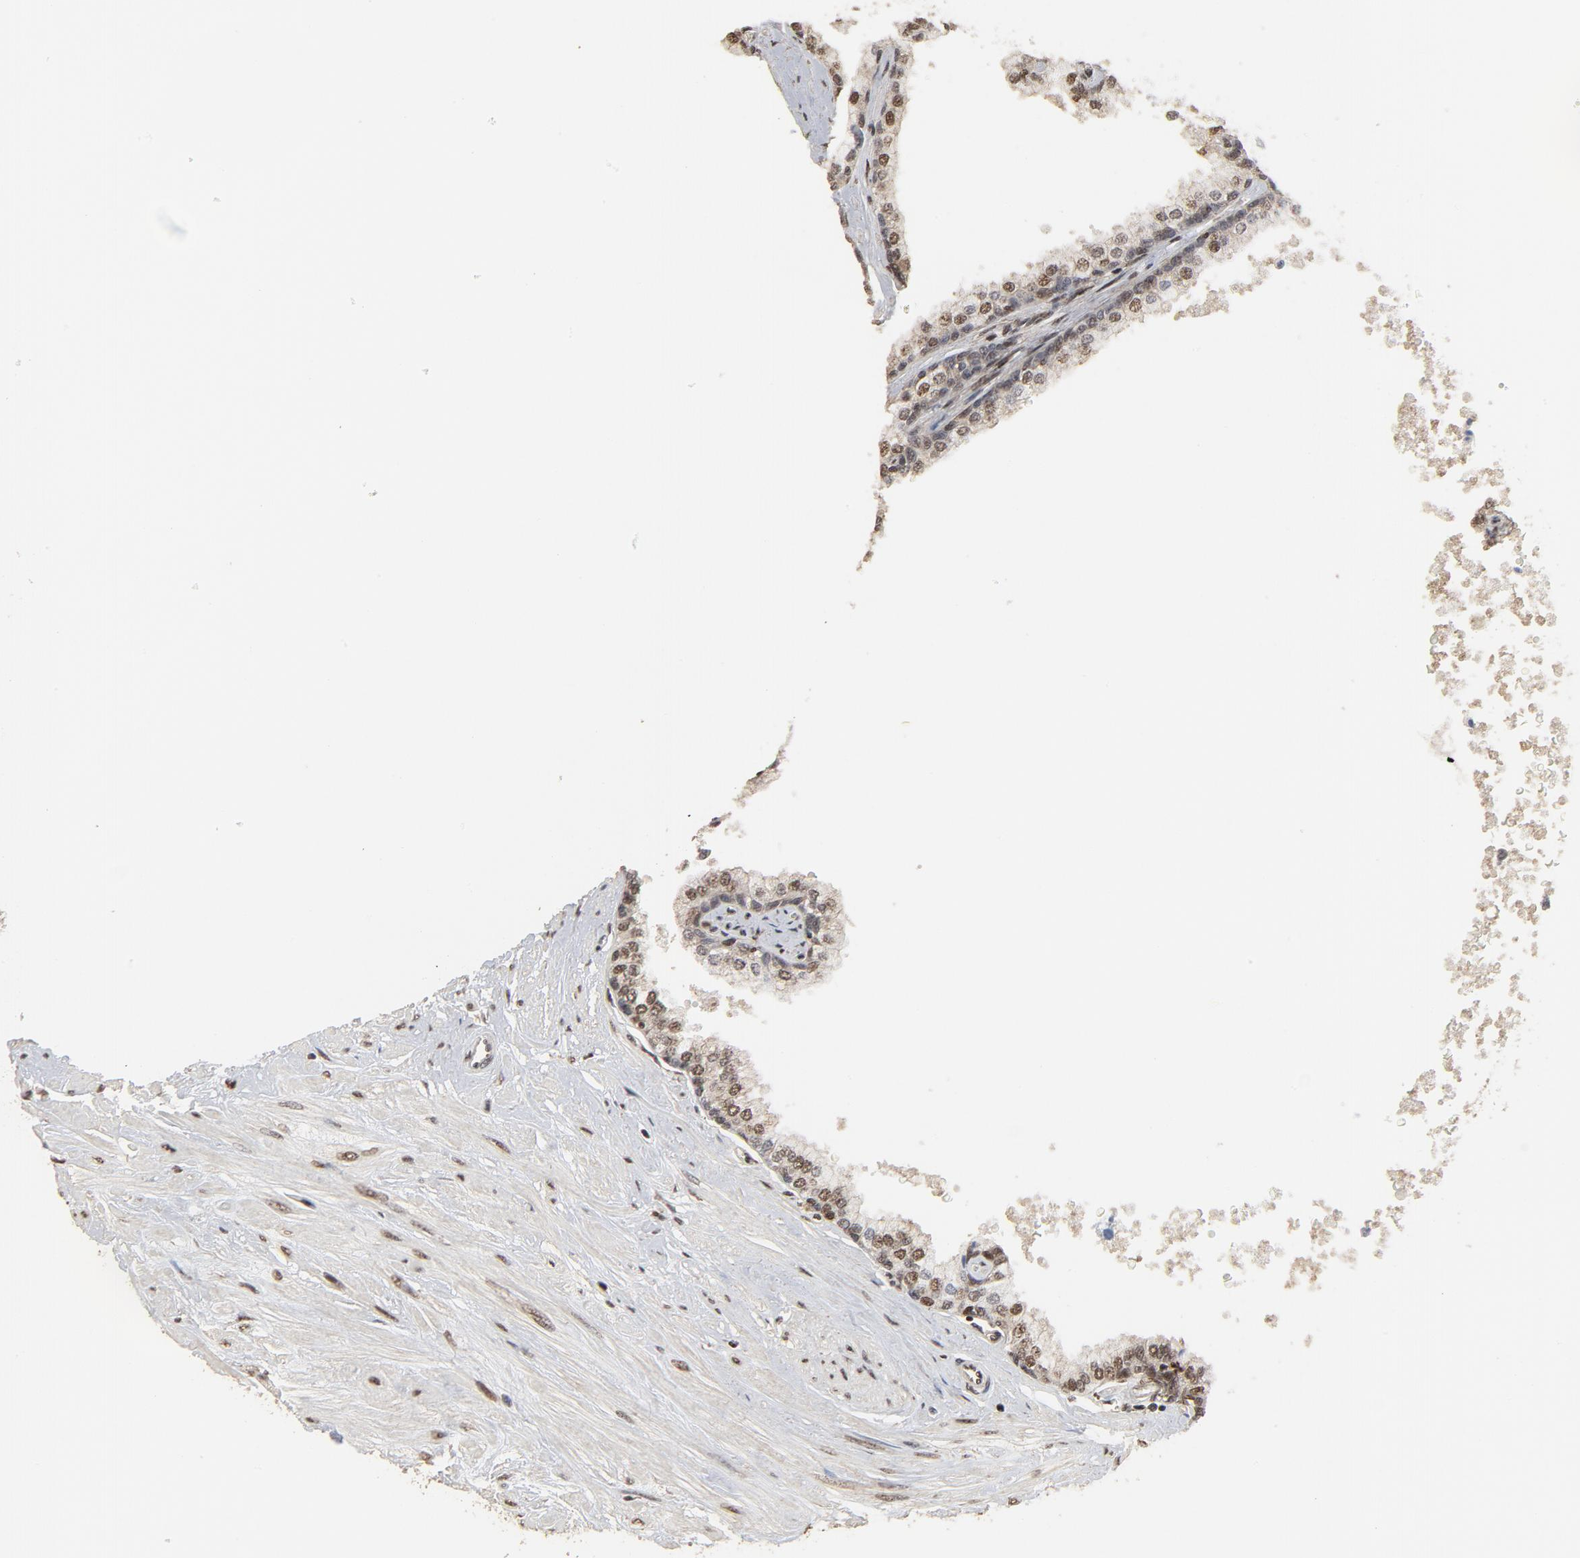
{"staining": {"intensity": "moderate", "quantity": ">75%", "location": "cytoplasmic/membranous,nuclear"}, "tissue": "prostate", "cell_type": "Glandular cells", "image_type": "normal", "snomed": [{"axis": "morphology", "description": "Normal tissue, NOS"}, {"axis": "topography", "description": "Prostate"}], "caption": "Prostate was stained to show a protein in brown. There is medium levels of moderate cytoplasmic/membranous,nuclear positivity in approximately >75% of glandular cells. The protein of interest is stained brown, and the nuclei are stained in blue (DAB (3,3'-diaminobenzidine) IHC with brightfield microscopy, high magnification).", "gene": "TP53RK", "patient": {"sex": "male", "age": 60}}